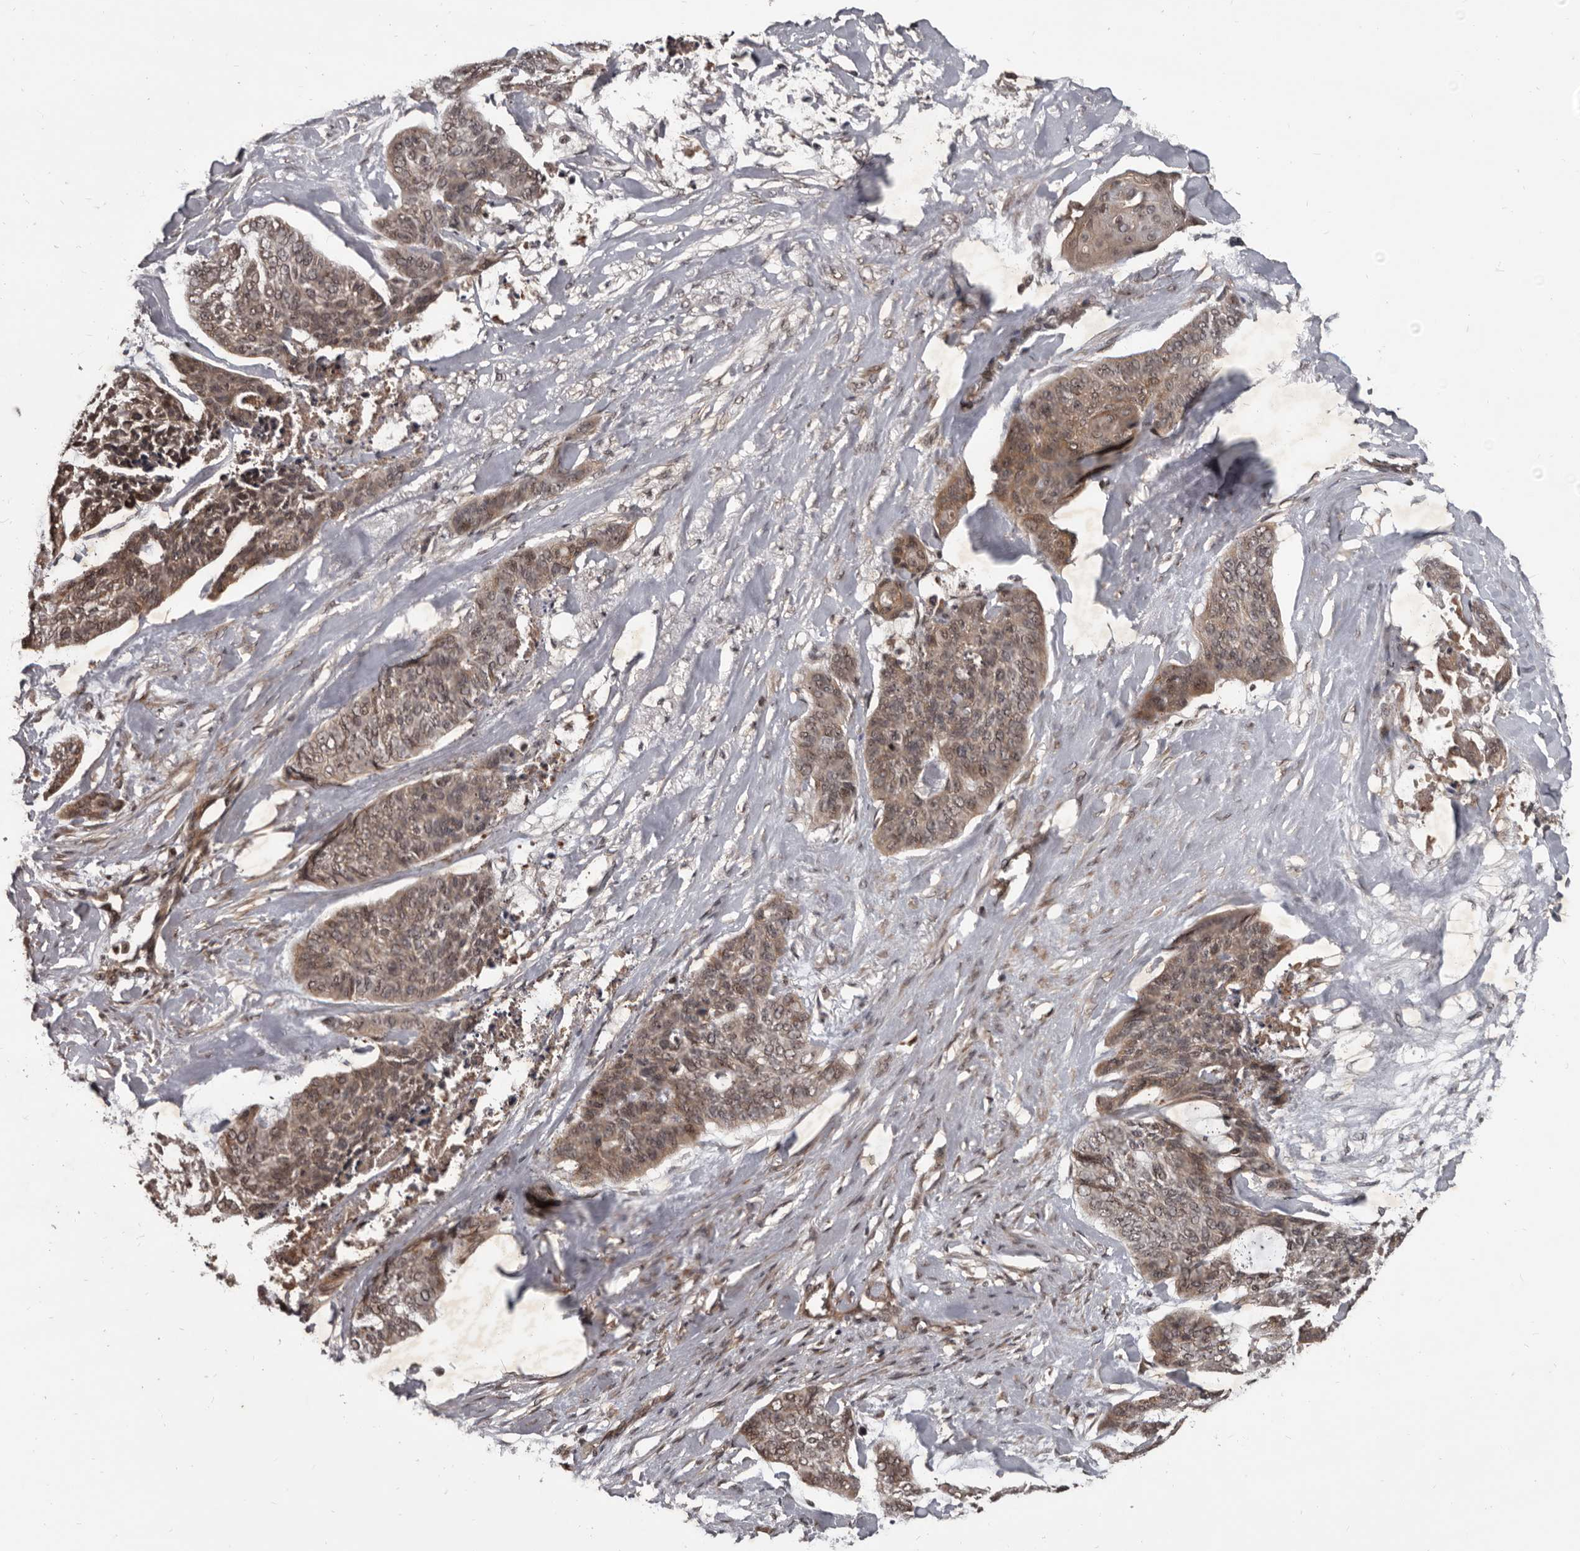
{"staining": {"intensity": "weak", "quantity": ">75%", "location": "cytoplasmic/membranous,nuclear"}, "tissue": "skin cancer", "cell_type": "Tumor cells", "image_type": "cancer", "snomed": [{"axis": "morphology", "description": "Basal cell carcinoma"}, {"axis": "topography", "description": "Skin"}], "caption": "Immunohistochemistry (IHC) of human skin basal cell carcinoma displays low levels of weak cytoplasmic/membranous and nuclear positivity in approximately >75% of tumor cells.", "gene": "AHR", "patient": {"sex": "female", "age": 64}}